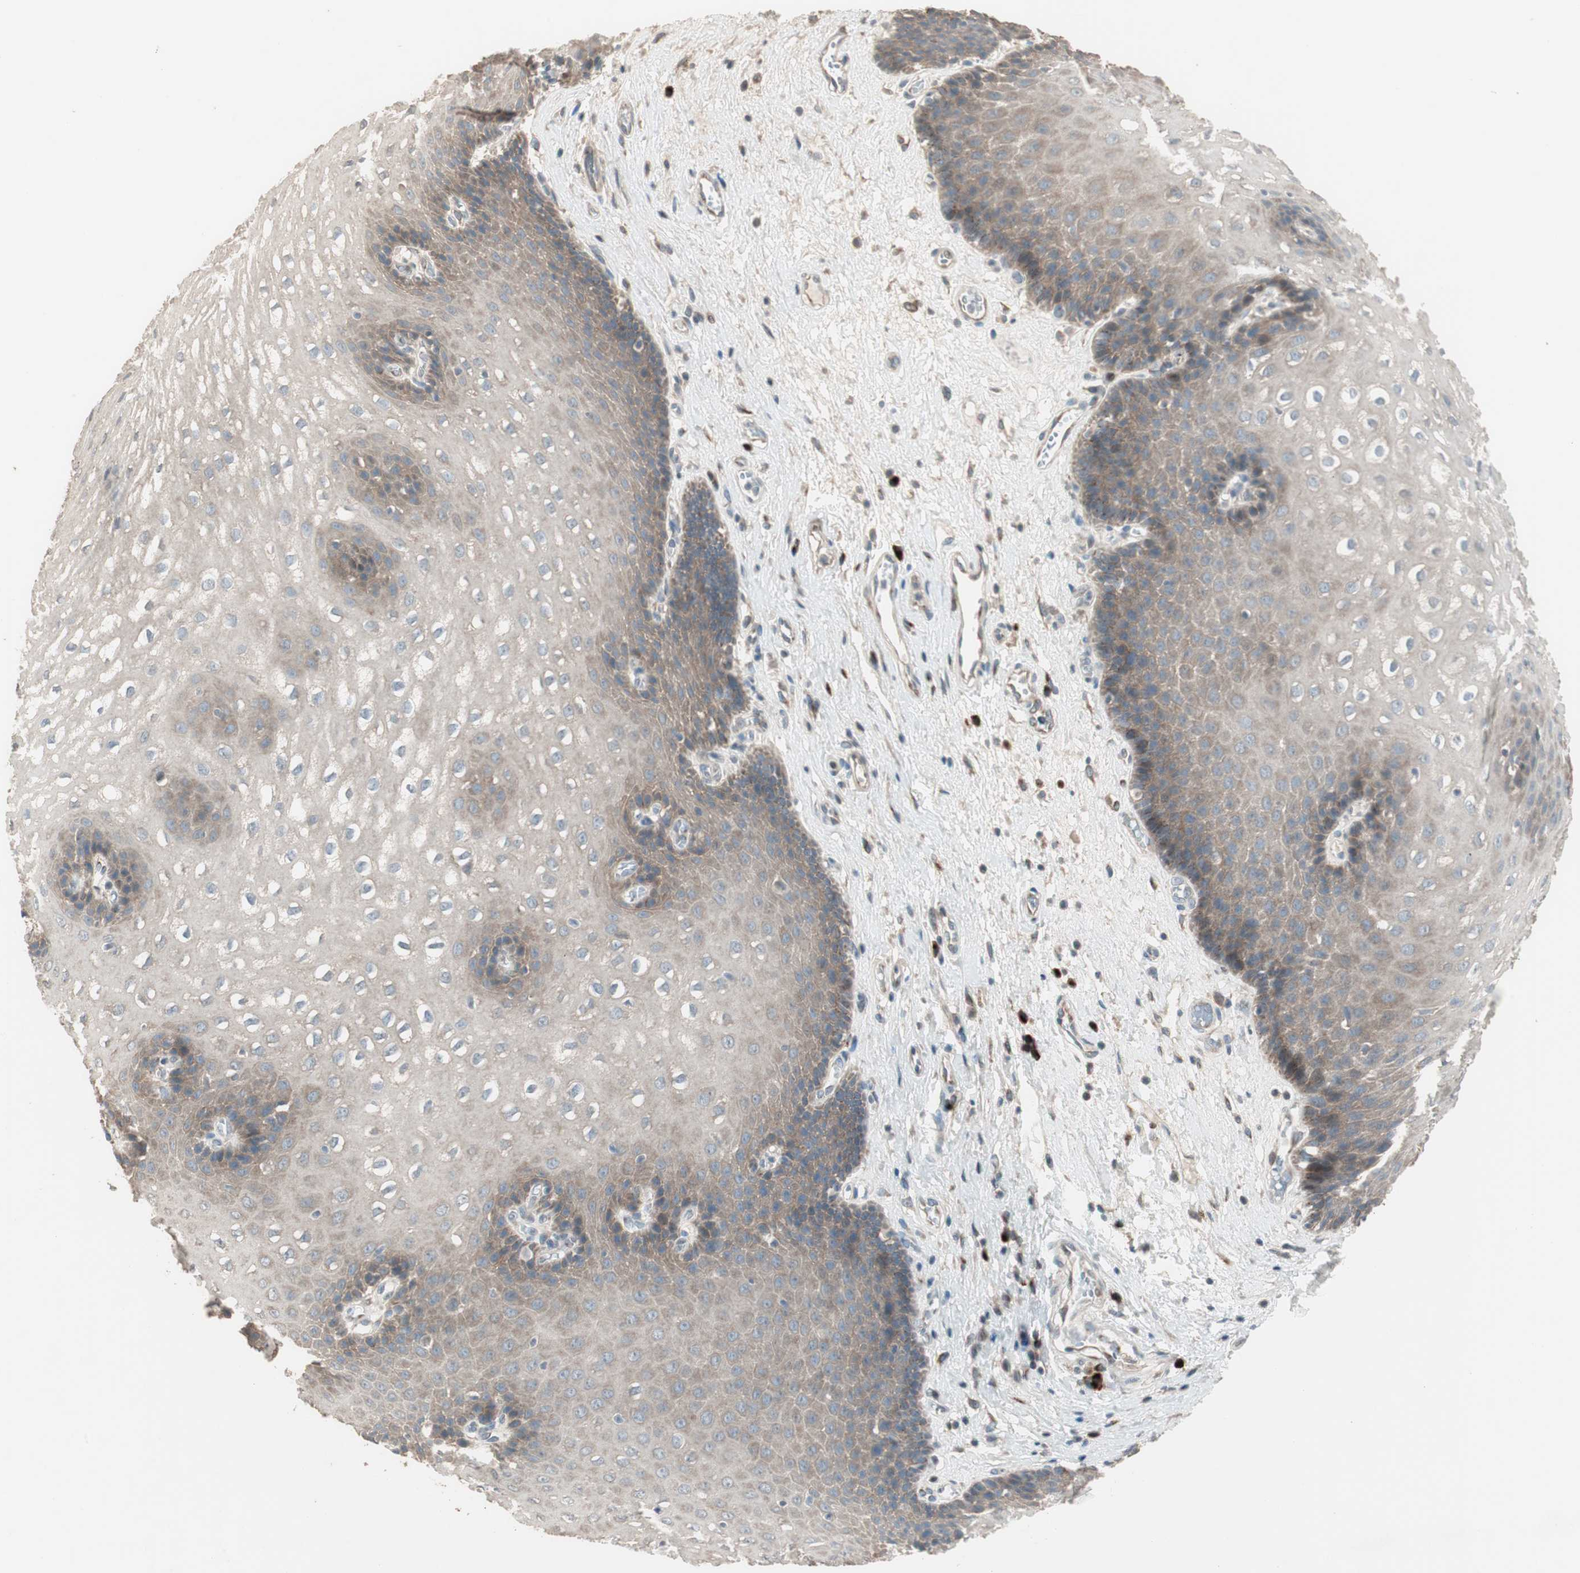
{"staining": {"intensity": "moderate", "quantity": ">75%", "location": "cytoplasmic/membranous"}, "tissue": "esophagus", "cell_type": "Squamous epithelial cells", "image_type": "normal", "snomed": [{"axis": "morphology", "description": "Normal tissue, NOS"}, {"axis": "topography", "description": "Esophagus"}], "caption": "This is a micrograph of IHC staining of unremarkable esophagus, which shows moderate positivity in the cytoplasmic/membranous of squamous epithelial cells.", "gene": "RARRES1", "patient": {"sex": "male", "age": 48}}